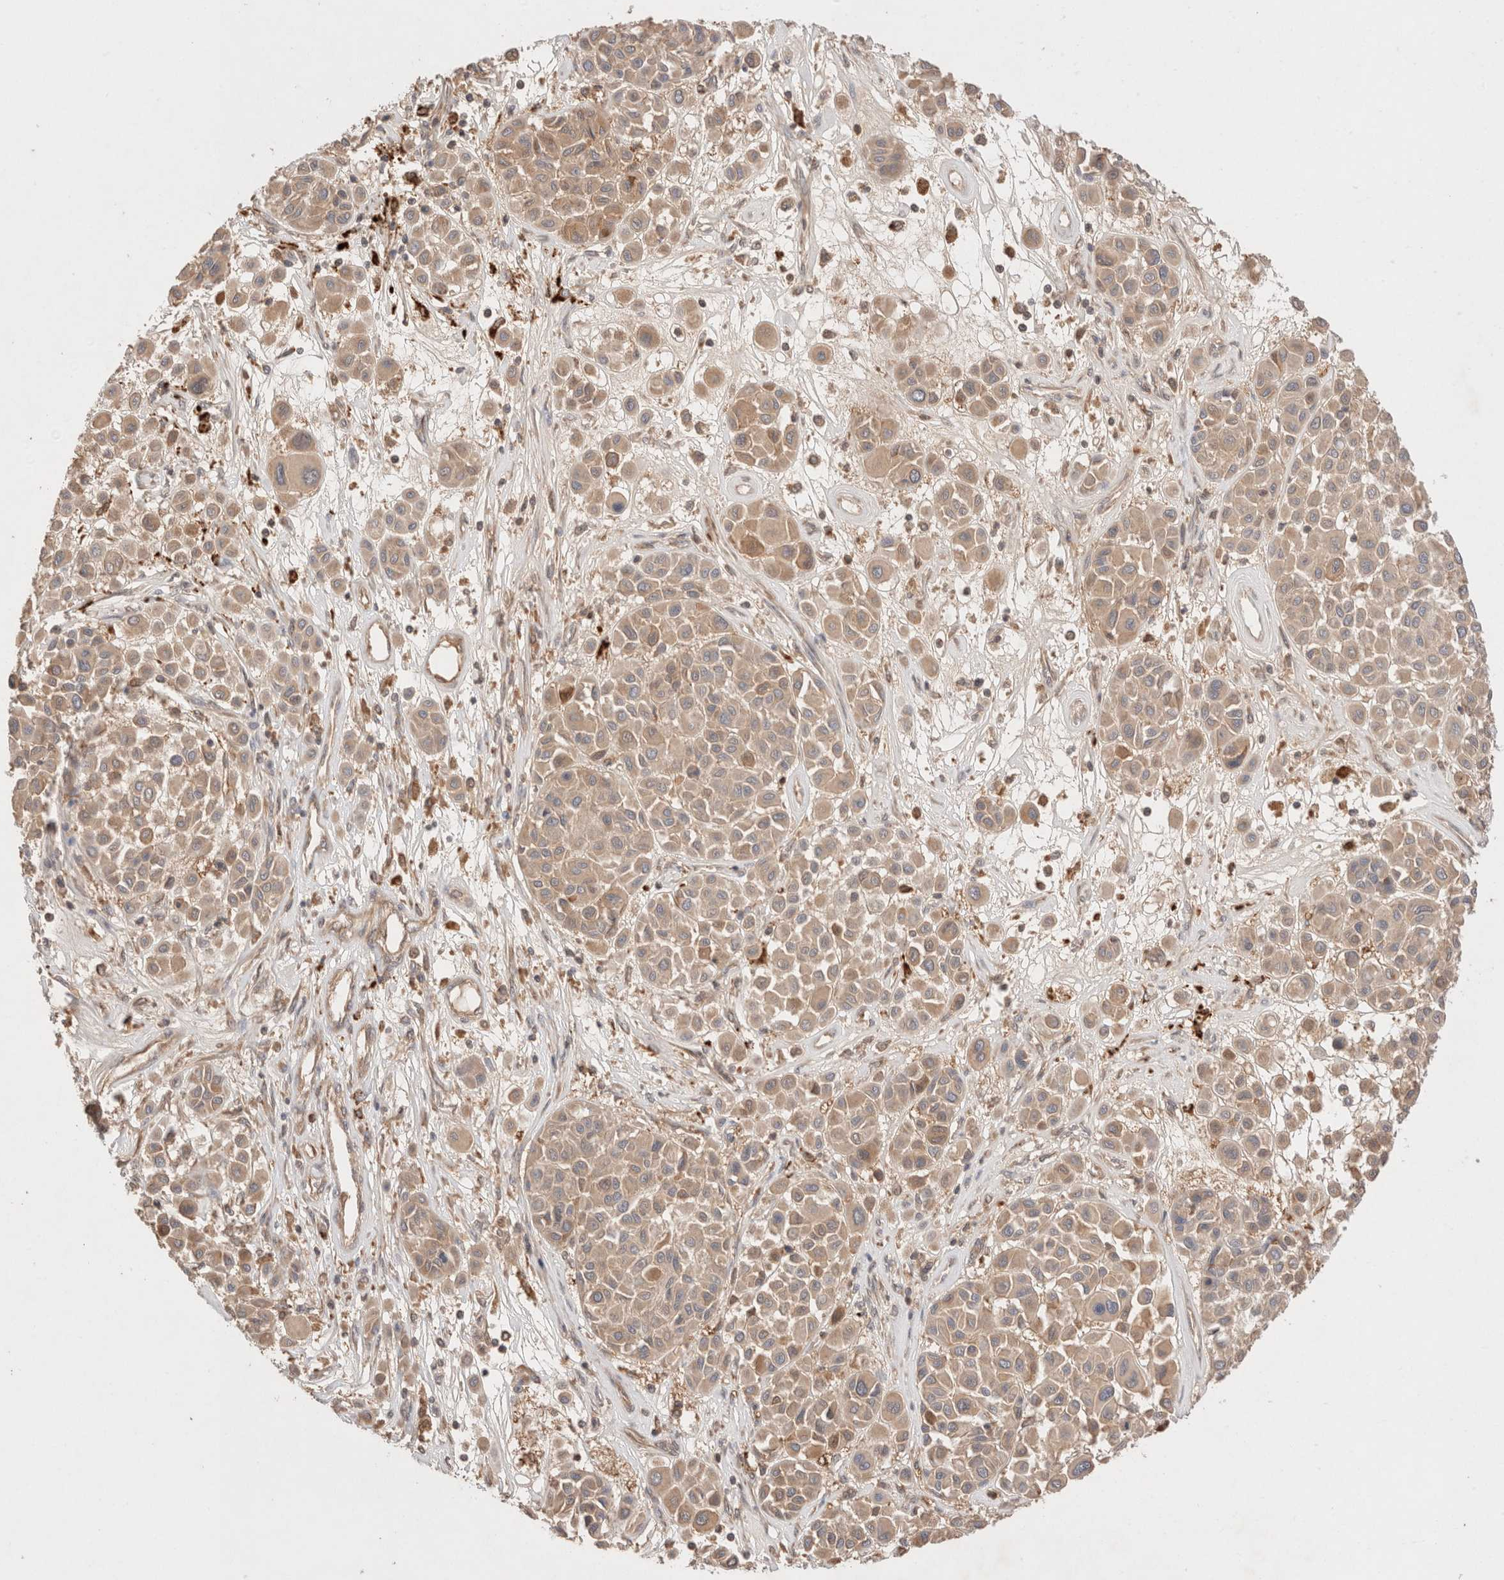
{"staining": {"intensity": "weak", "quantity": ">75%", "location": "cytoplasmic/membranous"}, "tissue": "melanoma", "cell_type": "Tumor cells", "image_type": "cancer", "snomed": [{"axis": "morphology", "description": "Malignant melanoma, Metastatic site"}, {"axis": "topography", "description": "Soft tissue"}], "caption": "Human melanoma stained with a protein marker displays weak staining in tumor cells.", "gene": "CARNMT1", "patient": {"sex": "male", "age": 41}}